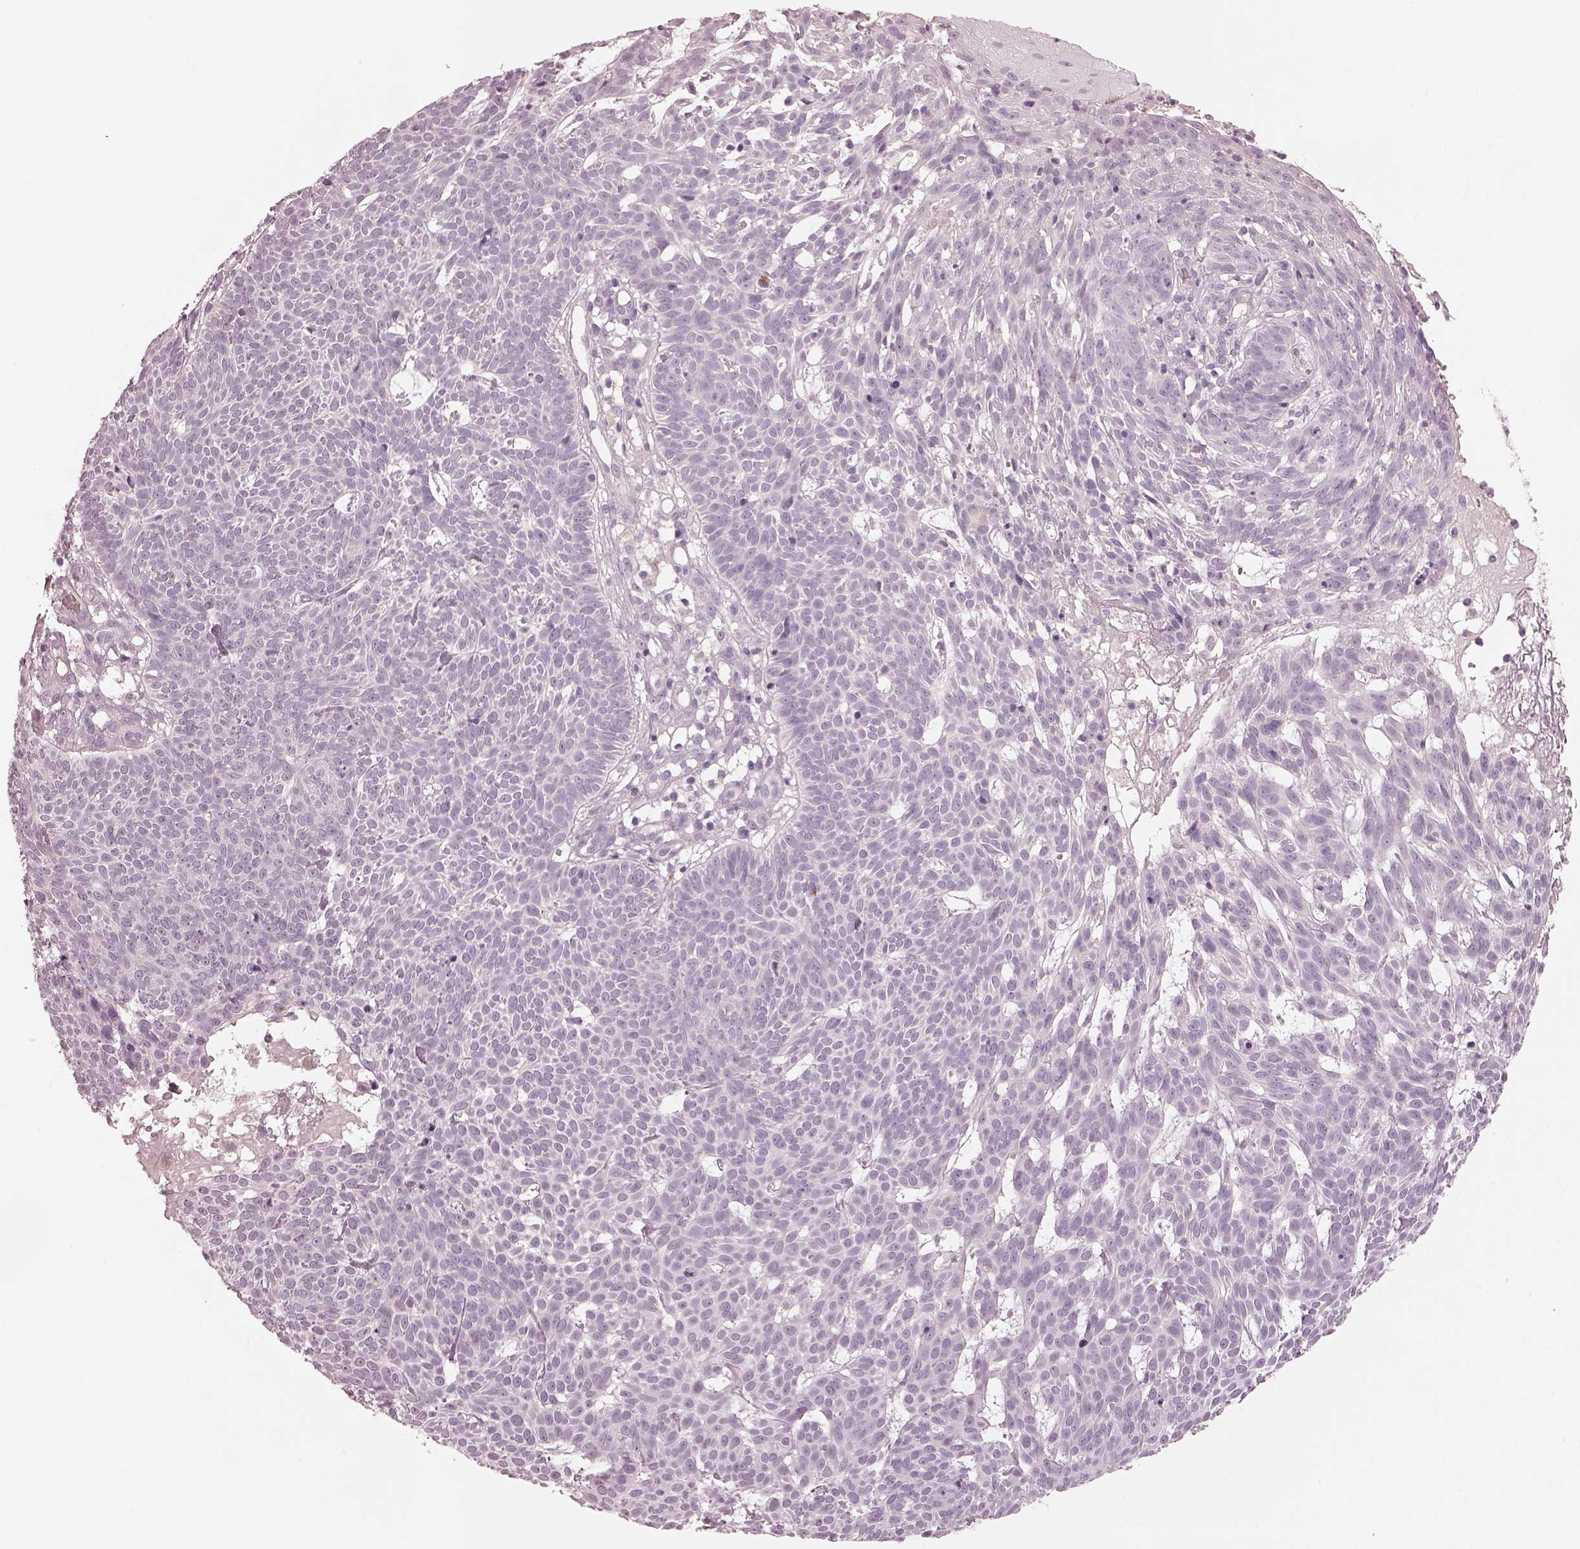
{"staining": {"intensity": "negative", "quantity": "none", "location": "none"}, "tissue": "skin cancer", "cell_type": "Tumor cells", "image_type": "cancer", "snomed": [{"axis": "morphology", "description": "Basal cell carcinoma"}, {"axis": "topography", "description": "Skin"}], "caption": "IHC of skin cancer demonstrates no positivity in tumor cells.", "gene": "SPATA6L", "patient": {"sex": "male", "age": 59}}